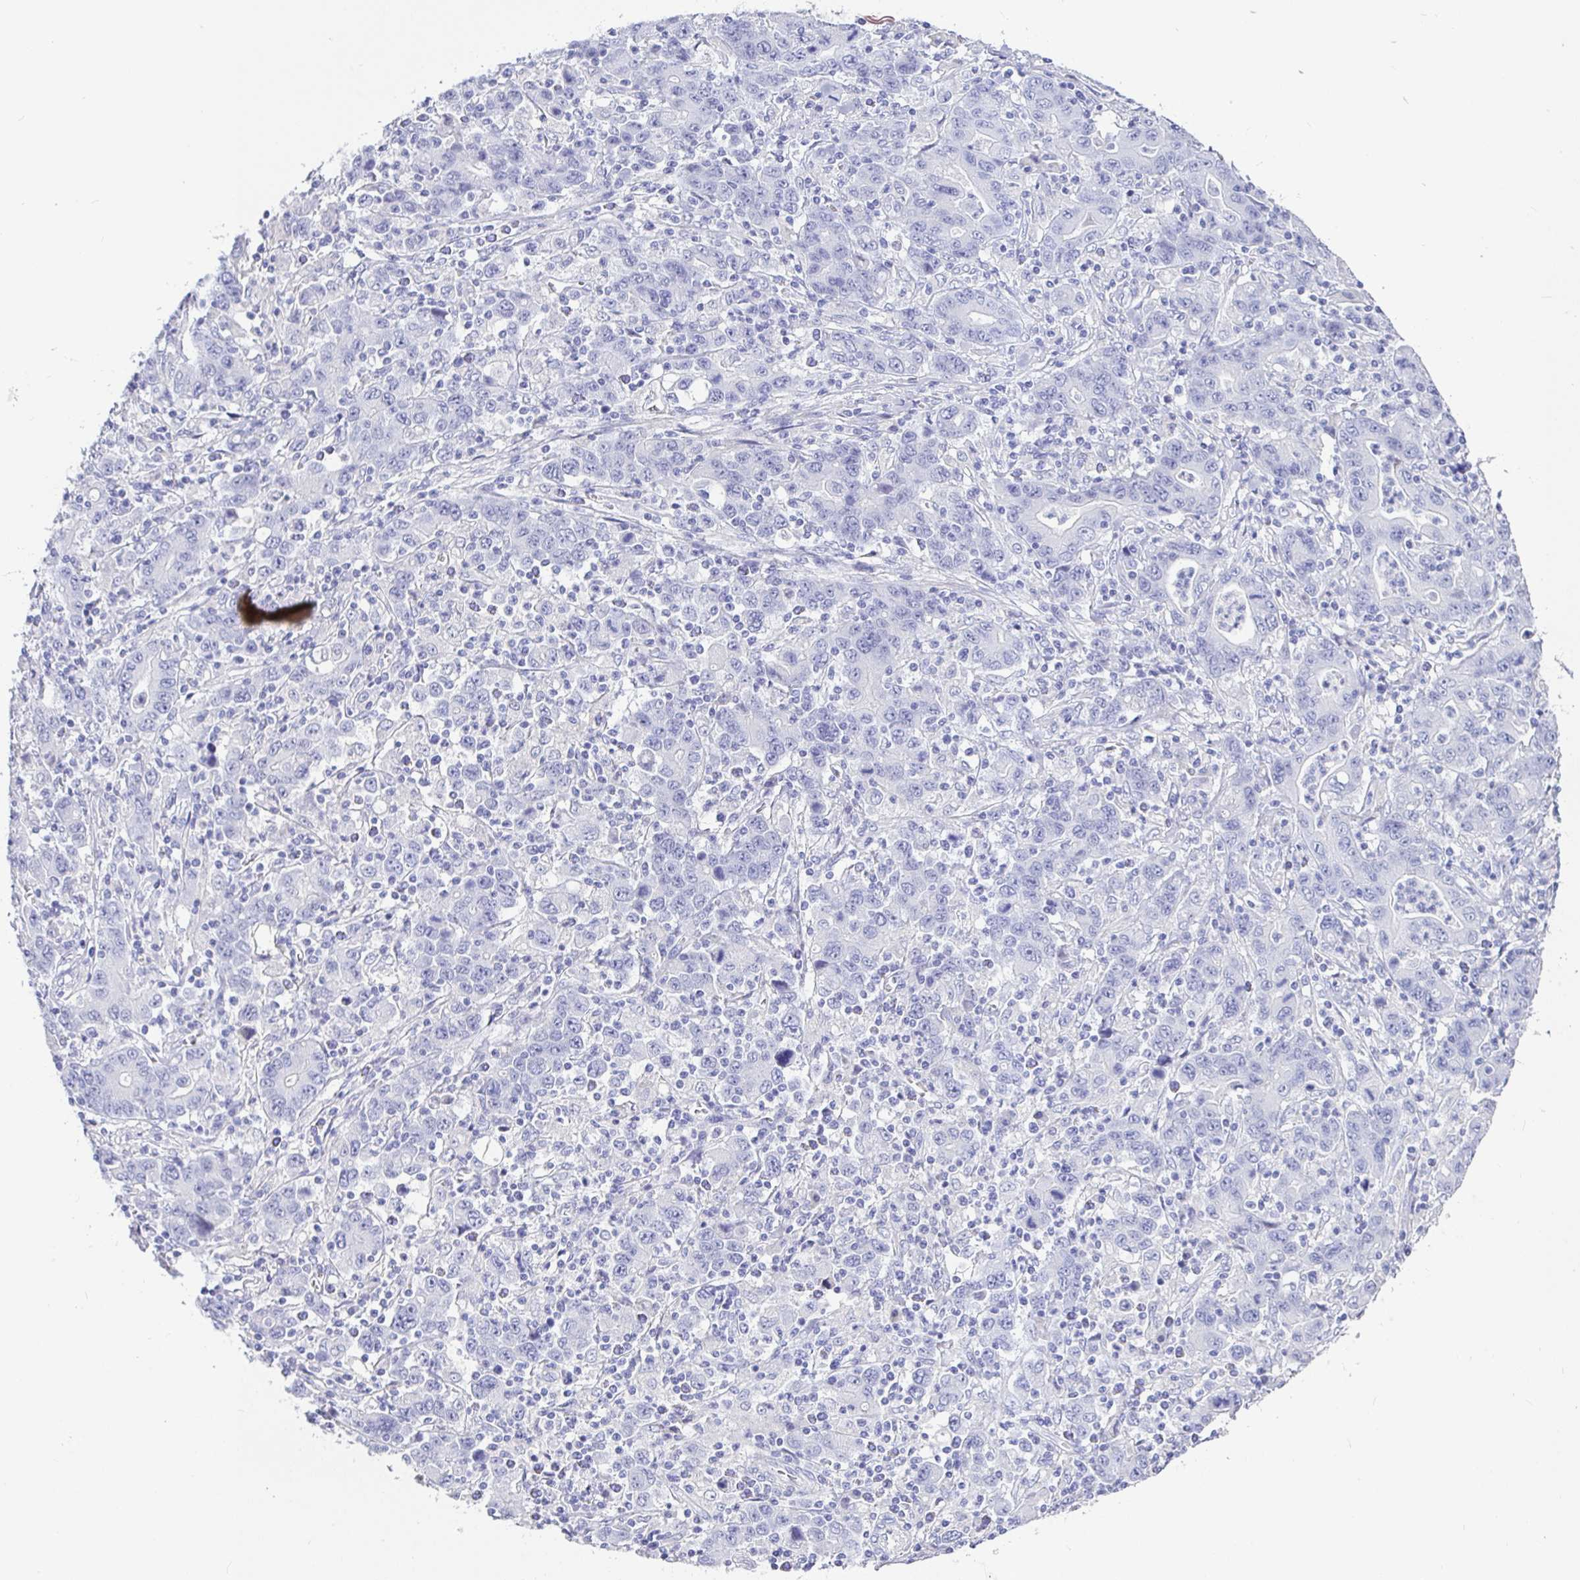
{"staining": {"intensity": "negative", "quantity": "none", "location": "none"}, "tissue": "stomach cancer", "cell_type": "Tumor cells", "image_type": "cancer", "snomed": [{"axis": "morphology", "description": "Adenocarcinoma, NOS"}, {"axis": "topography", "description": "Stomach, upper"}], "caption": "Tumor cells show no significant protein positivity in stomach adenocarcinoma. Brightfield microscopy of immunohistochemistry (IHC) stained with DAB (3,3'-diaminobenzidine) (brown) and hematoxylin (blue), captured at high magnification.", "gene": "TPTE", "patient": {"sex": "male", "age": 69}}